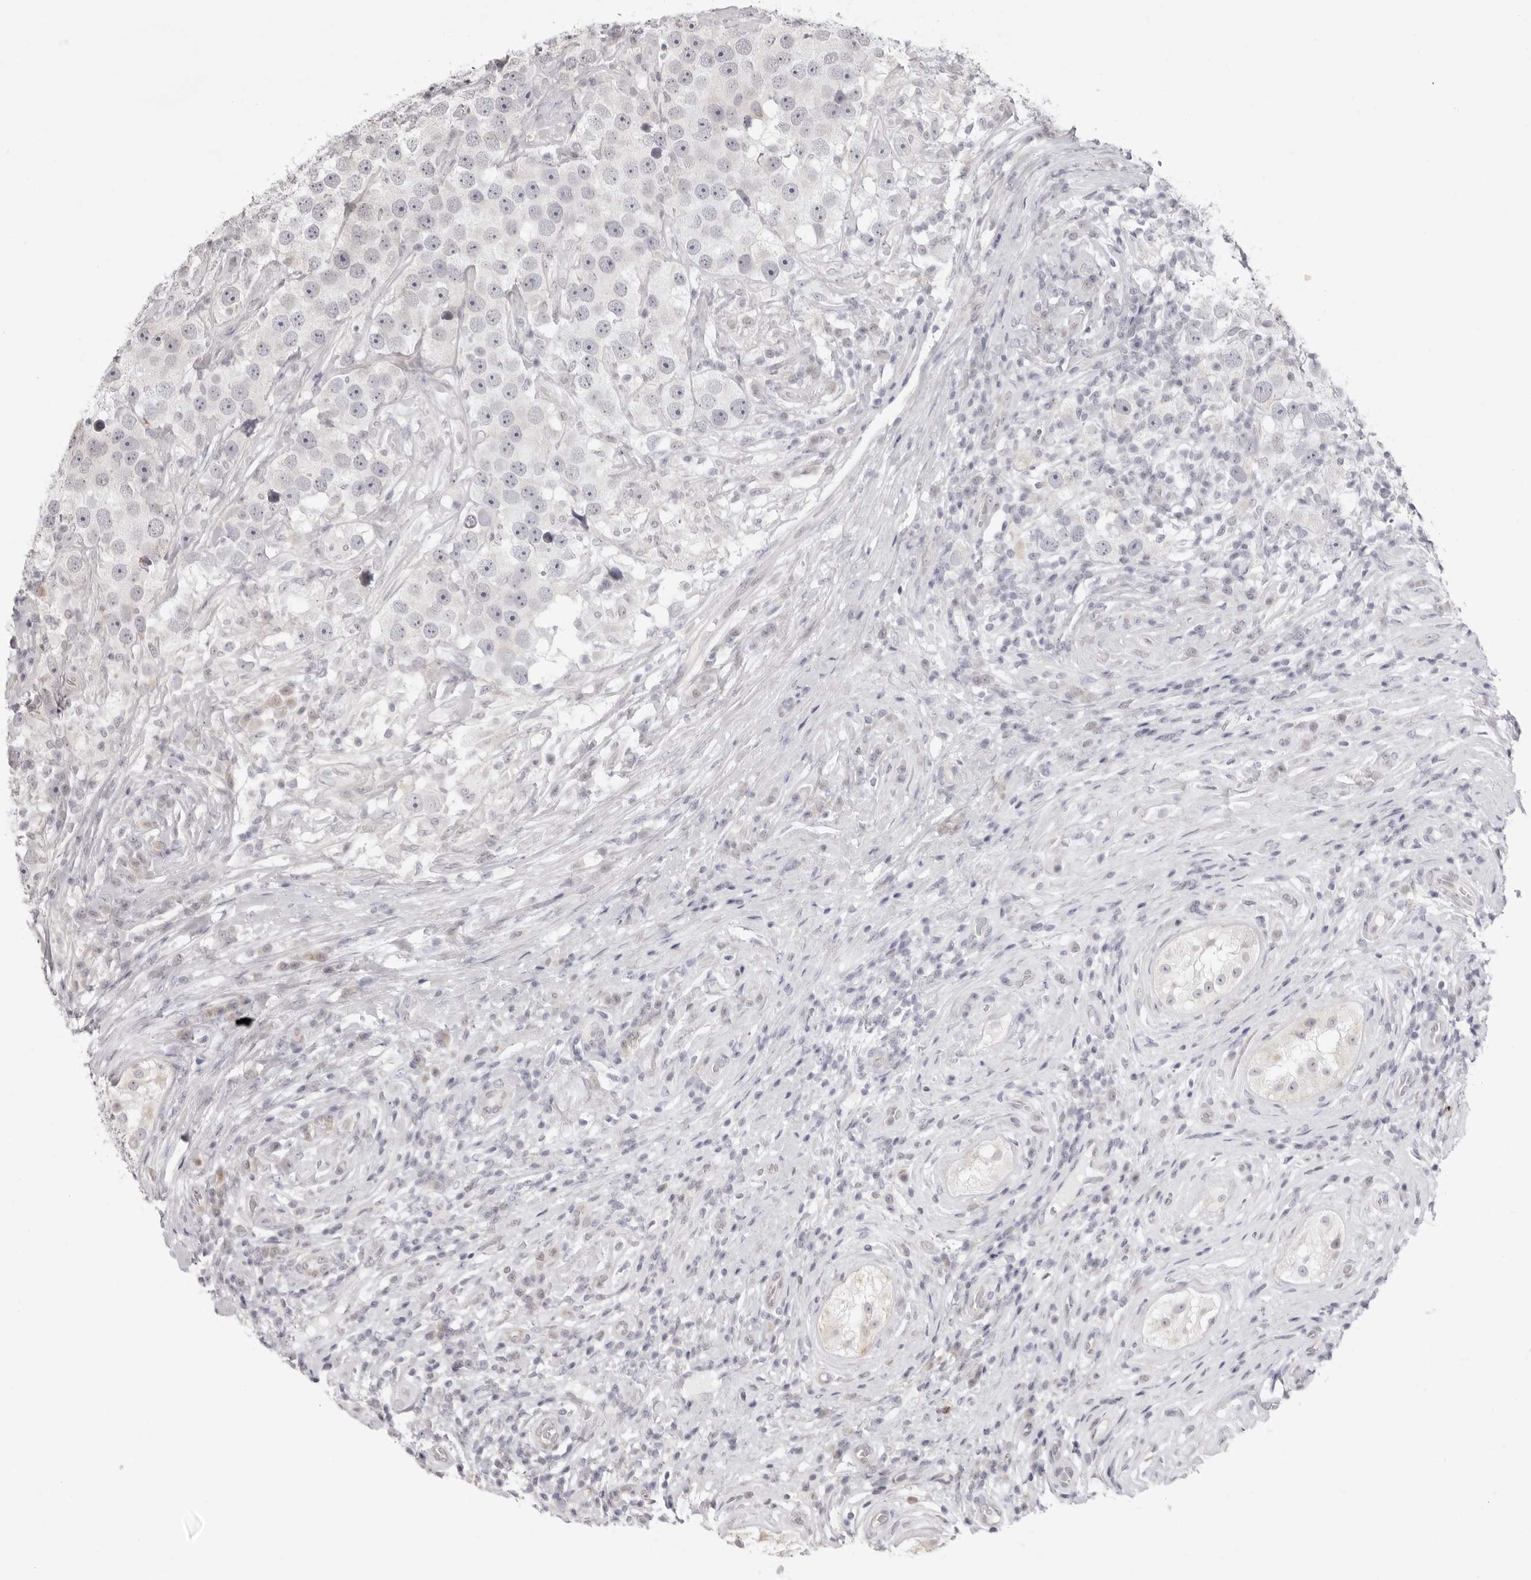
{"staining": {"intensity": "negative", "quantity": "none", "location": "none"}, "tissue": "testis cancer", "cell_type": "Tumor cells", "image_type": "cancer", "snomed": [{"axis": "morphology", "description": "Seminoma, NOS"}, {"axis": "topography", "description": "Testis"}], "caption": "Immunohistochemical staining of human testis cancer displays no significant positivity in tumor cells.", "gene": "FDPS", "patient": {"sex": "male", "age": 49}}